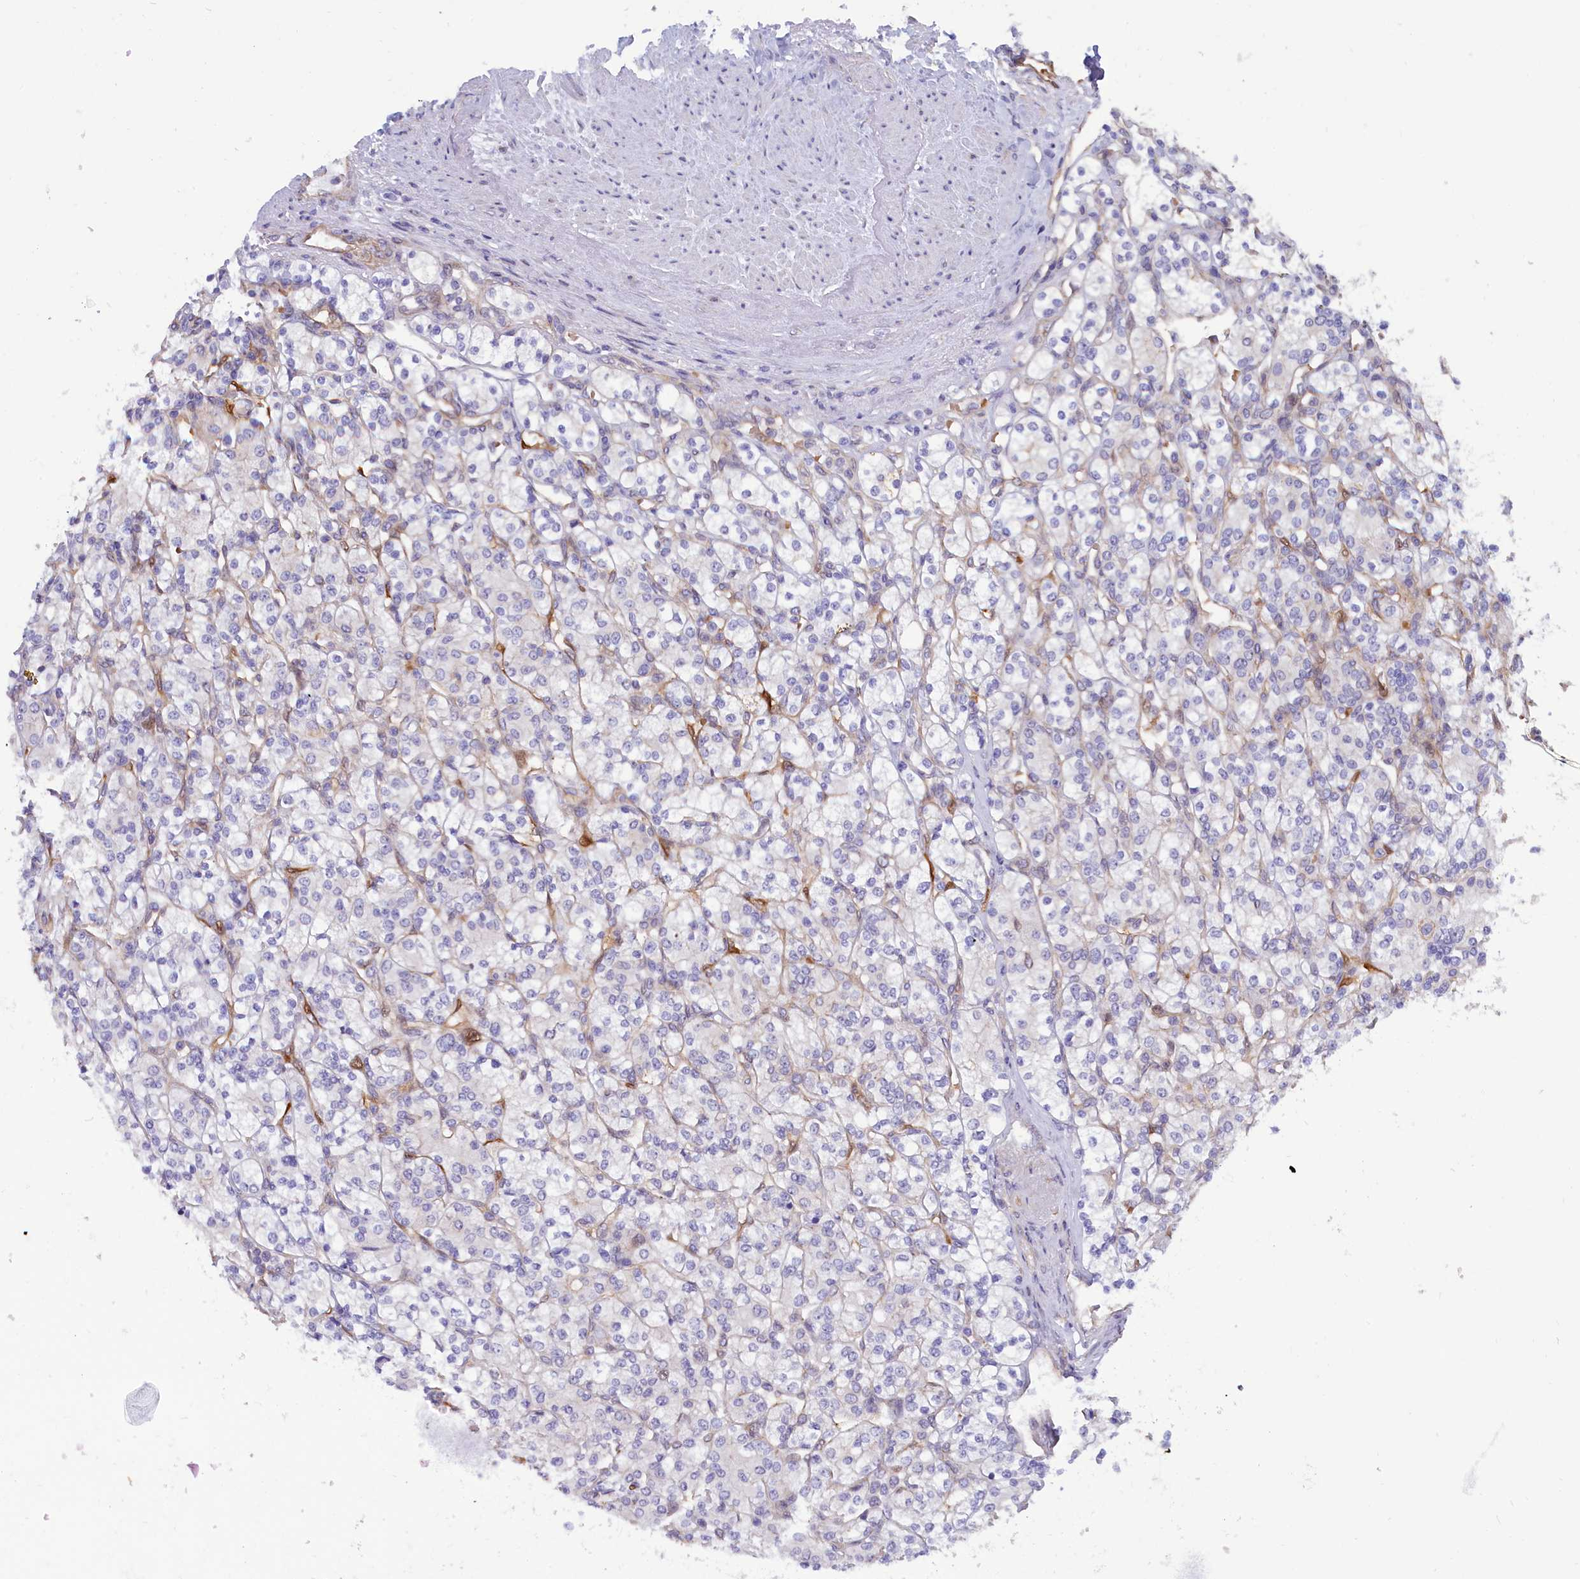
{"staining": {"intensity": "negative", "quantity": "none", "location": "none"}, "tissue": "renal cancer", "cell_type": "Tumor cells", "image_type": "cancer", "snomed": [{"axis": "morphology", "description": "Adenocarcinoma, NOS"}, {"axis": "topography", "description": "Kidney"}], "caption": "Human adenocarcinoma (renal) stained for a protein using immunohistochemistry shows no expression in tumor cells.", "gene": "ABCC12", "patient": {"sex": "male", "age": 77}}